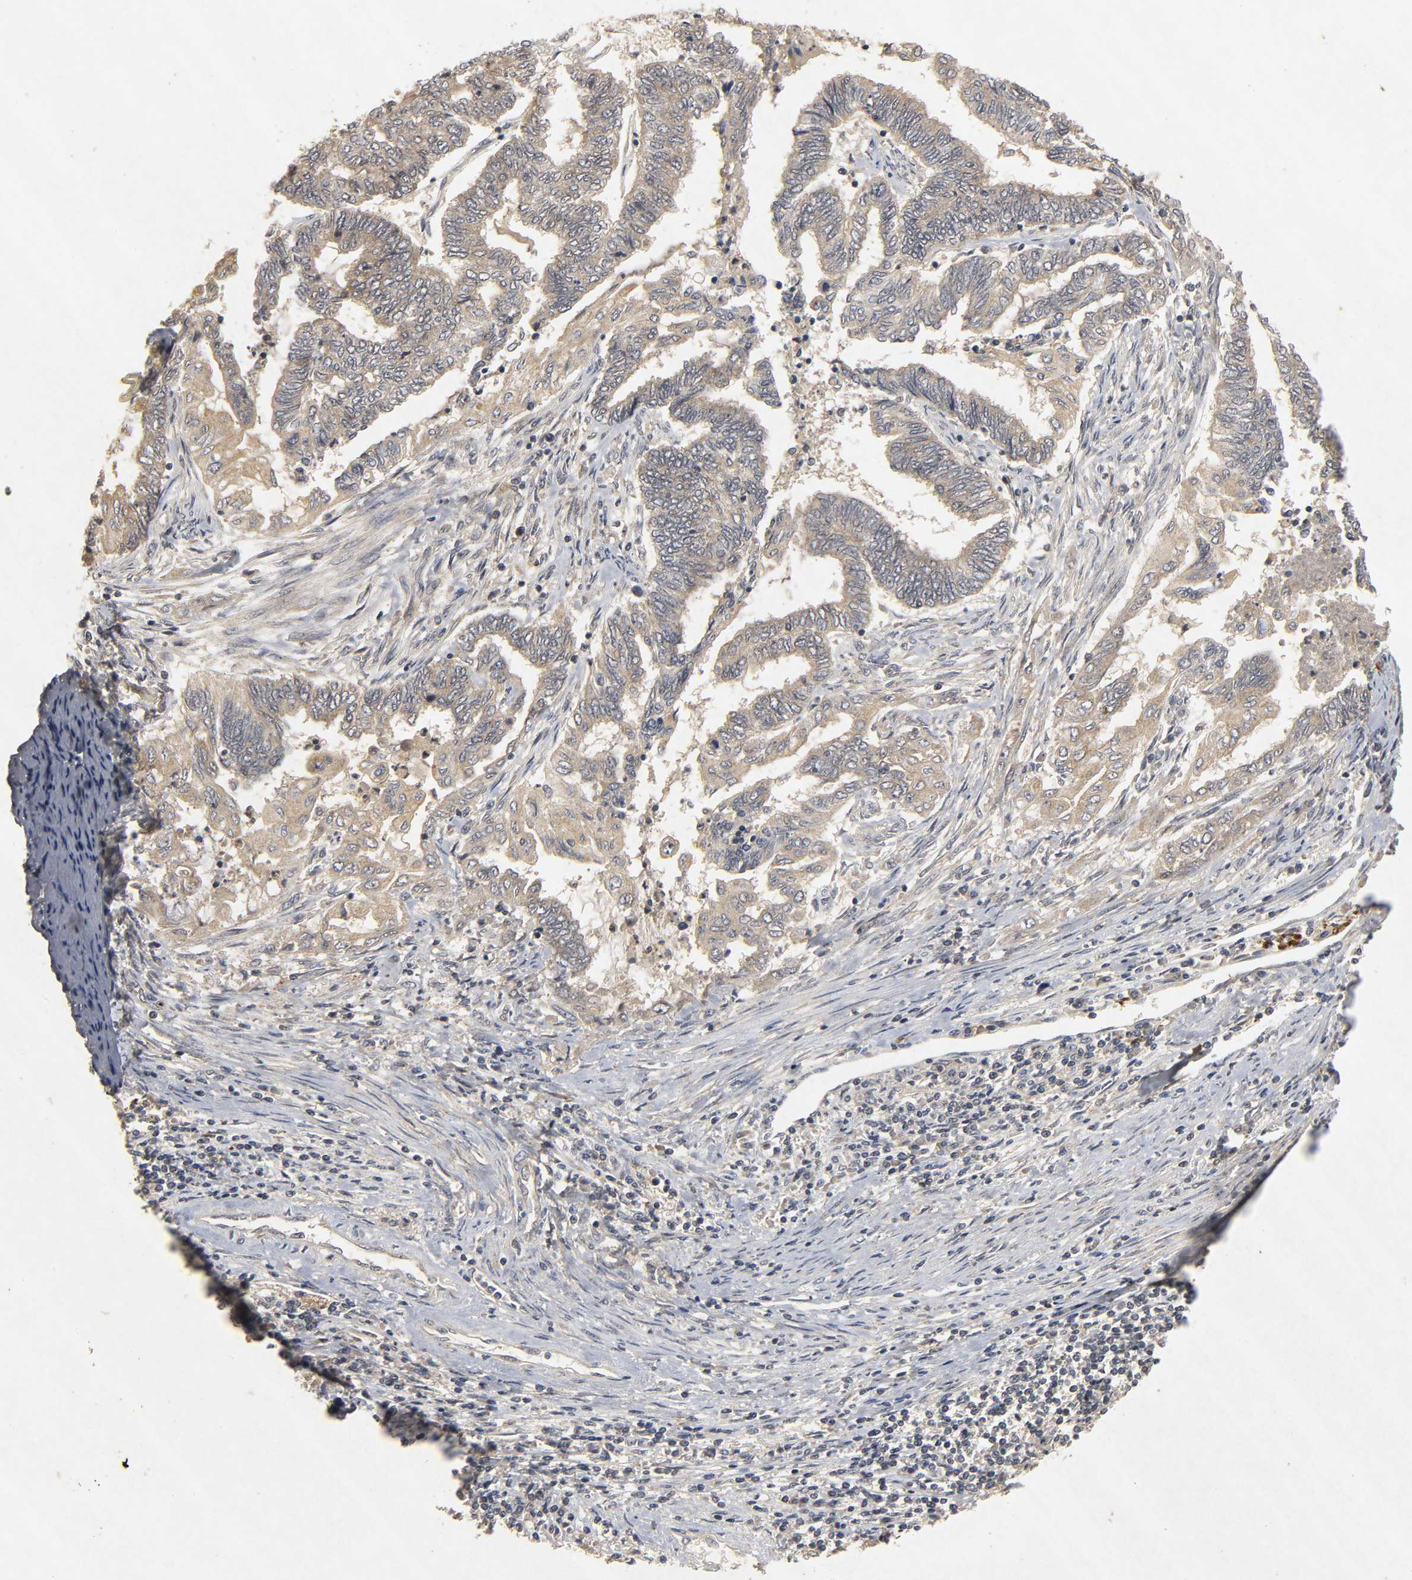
{"staining": {"intensity": "weak", "quantity": "25%-75%", "location": "cytoplasmic/membranous"}, "tissue": "endometrial cancer", "cell_type": "Tumor cells", "image_type": "cancer", "snomed": [{"axis": "morphology", "description": "Adenocarcinoma, NOS"}, {"axis": "topography", "description": "Uterus"}, {"axis": "topography", "description": "Endometrium"}], "caption": "Immunohistochemistry (DAB (3,3'-diaminobenzidine)) staining of human endometrial cancer (adenocarcinoma) exhibits weak cytoplasmic/membranous protein staining in about 25%-75% of tumor cells. Nuclei are stained in blue.", "gene": "TRAF6", "patient": {"sex": "female", "age": 70}}